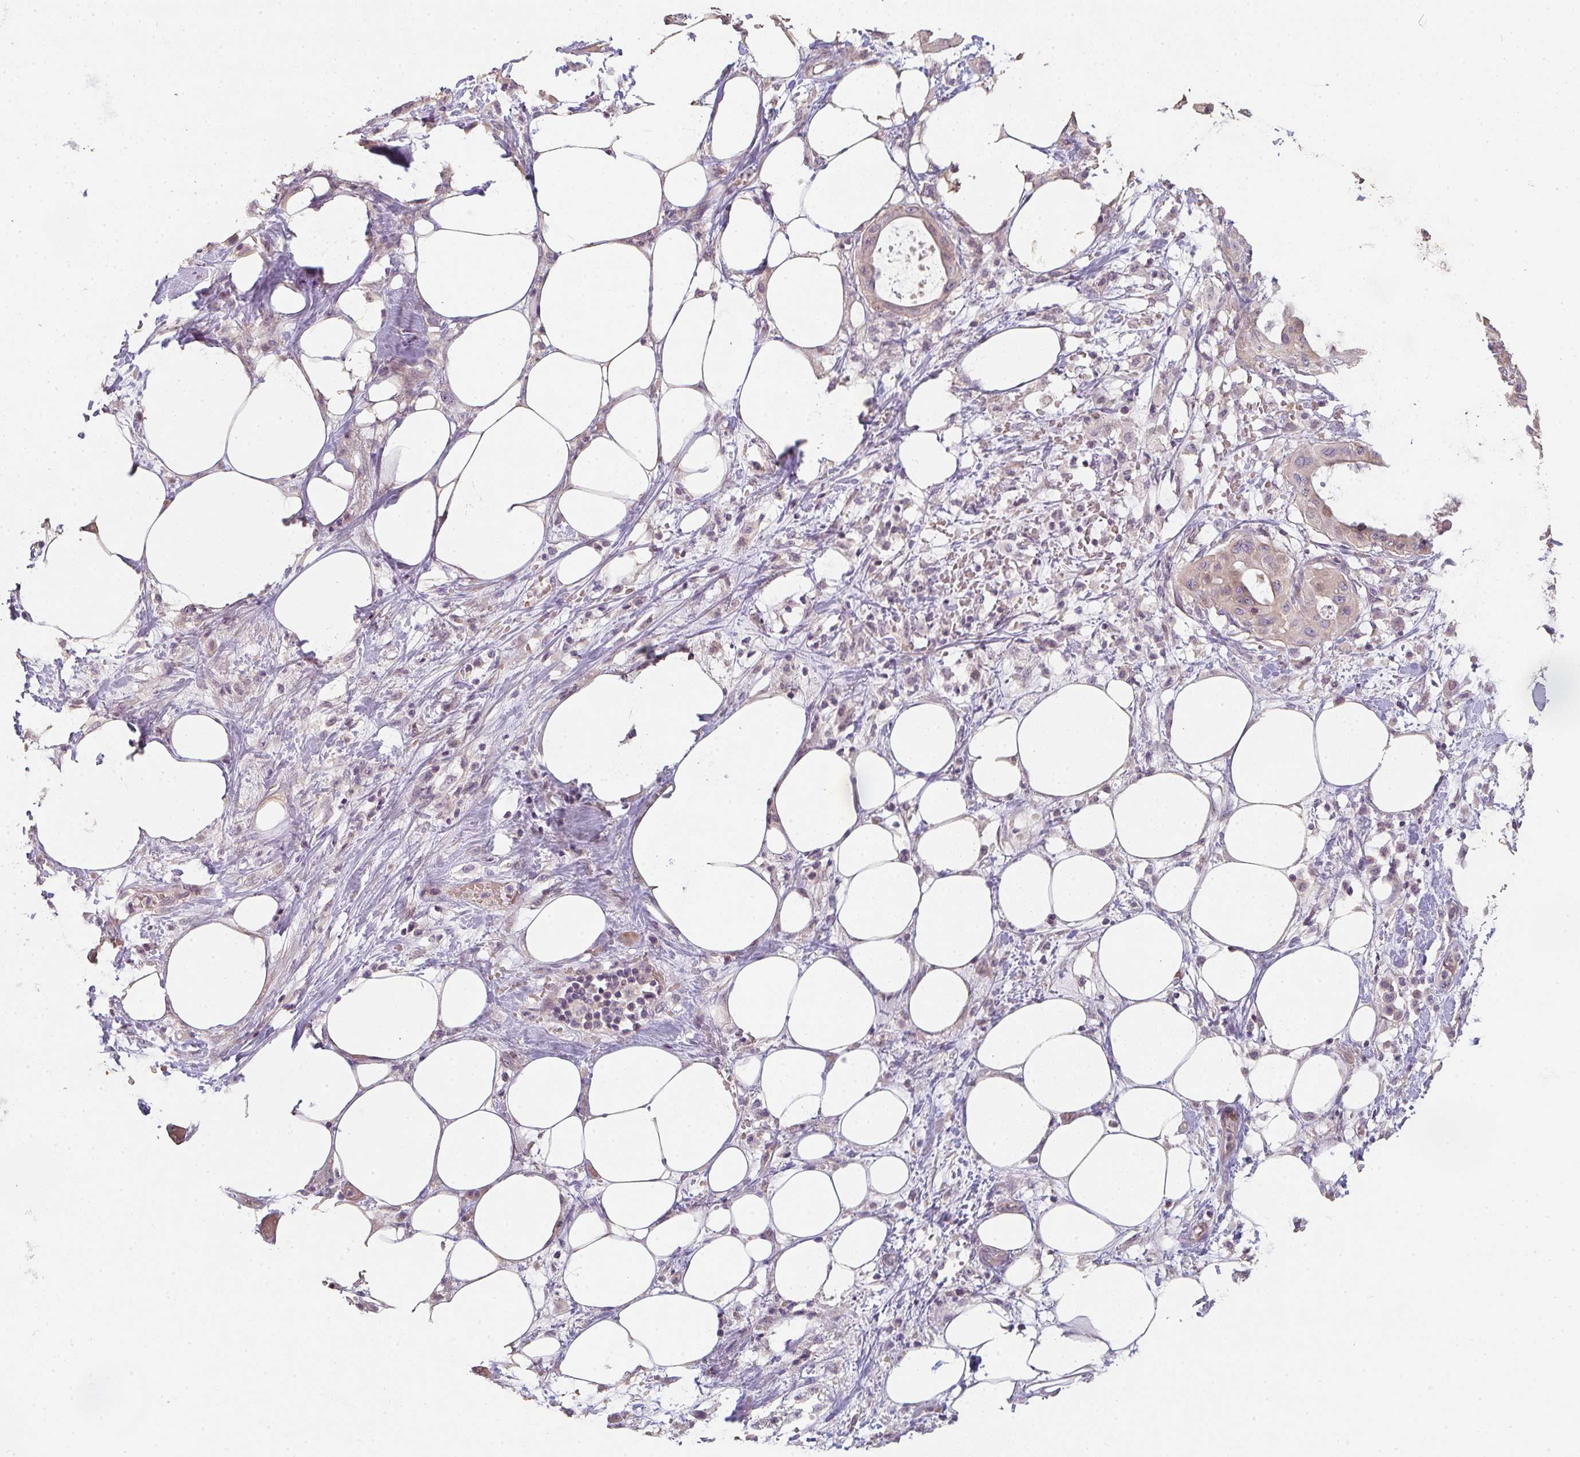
{"staining": {"intensity": "weak", "quantity": "25%-75%", "location": "cytoplasmic/membranous"}, "tissue": "pancreatic cancer", "cell_type": "Tumor cells", "image_type": "cancer", "snomed": [{"axis": "morphology", "description": "Adenocarcinoma, NOS"}, {"axis": "topography", "description": "Pancreas"}], "caption": "Immunohistochemistry of pancreatic cancer demonstrates low levels of weak cytoplasmic/membranous expression in about 25%-75% of tumor cells. The protein is stained brown, and the nuclei are stained in blue (DAB (3,3'-diaminobenzidine) IHC with brightfield microscopy, high magnification).", "gene": "TNFRSF10A", "patient": {"sex": "male", "age": 68}}